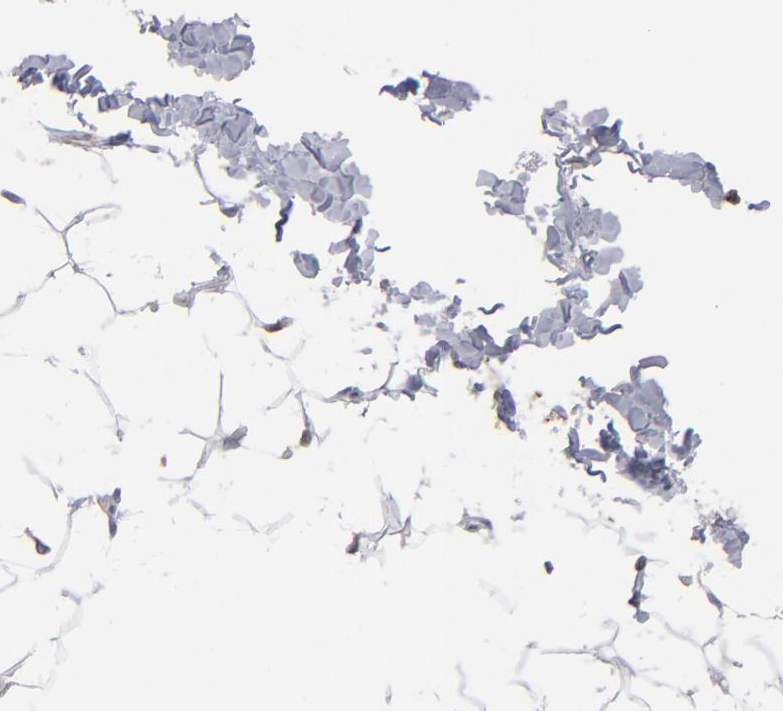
{"staining": {"intensity": "negative", "quantity": "none", "location": "none"}, "tissue": "adipose tissue", "cell_type": "Adipocytes", "image_type": "normal", "snomed": [{"axis": "morphology", "description": "Normal tissue, NOS"}, {"axis": "topography", "description": "Soft tissue"}], "caption": "Adipocytes are negative for protein expression in benign human adipose tissue.", "gene": "KIAA2026", "patient": {"sex": "male", "age": 26}}